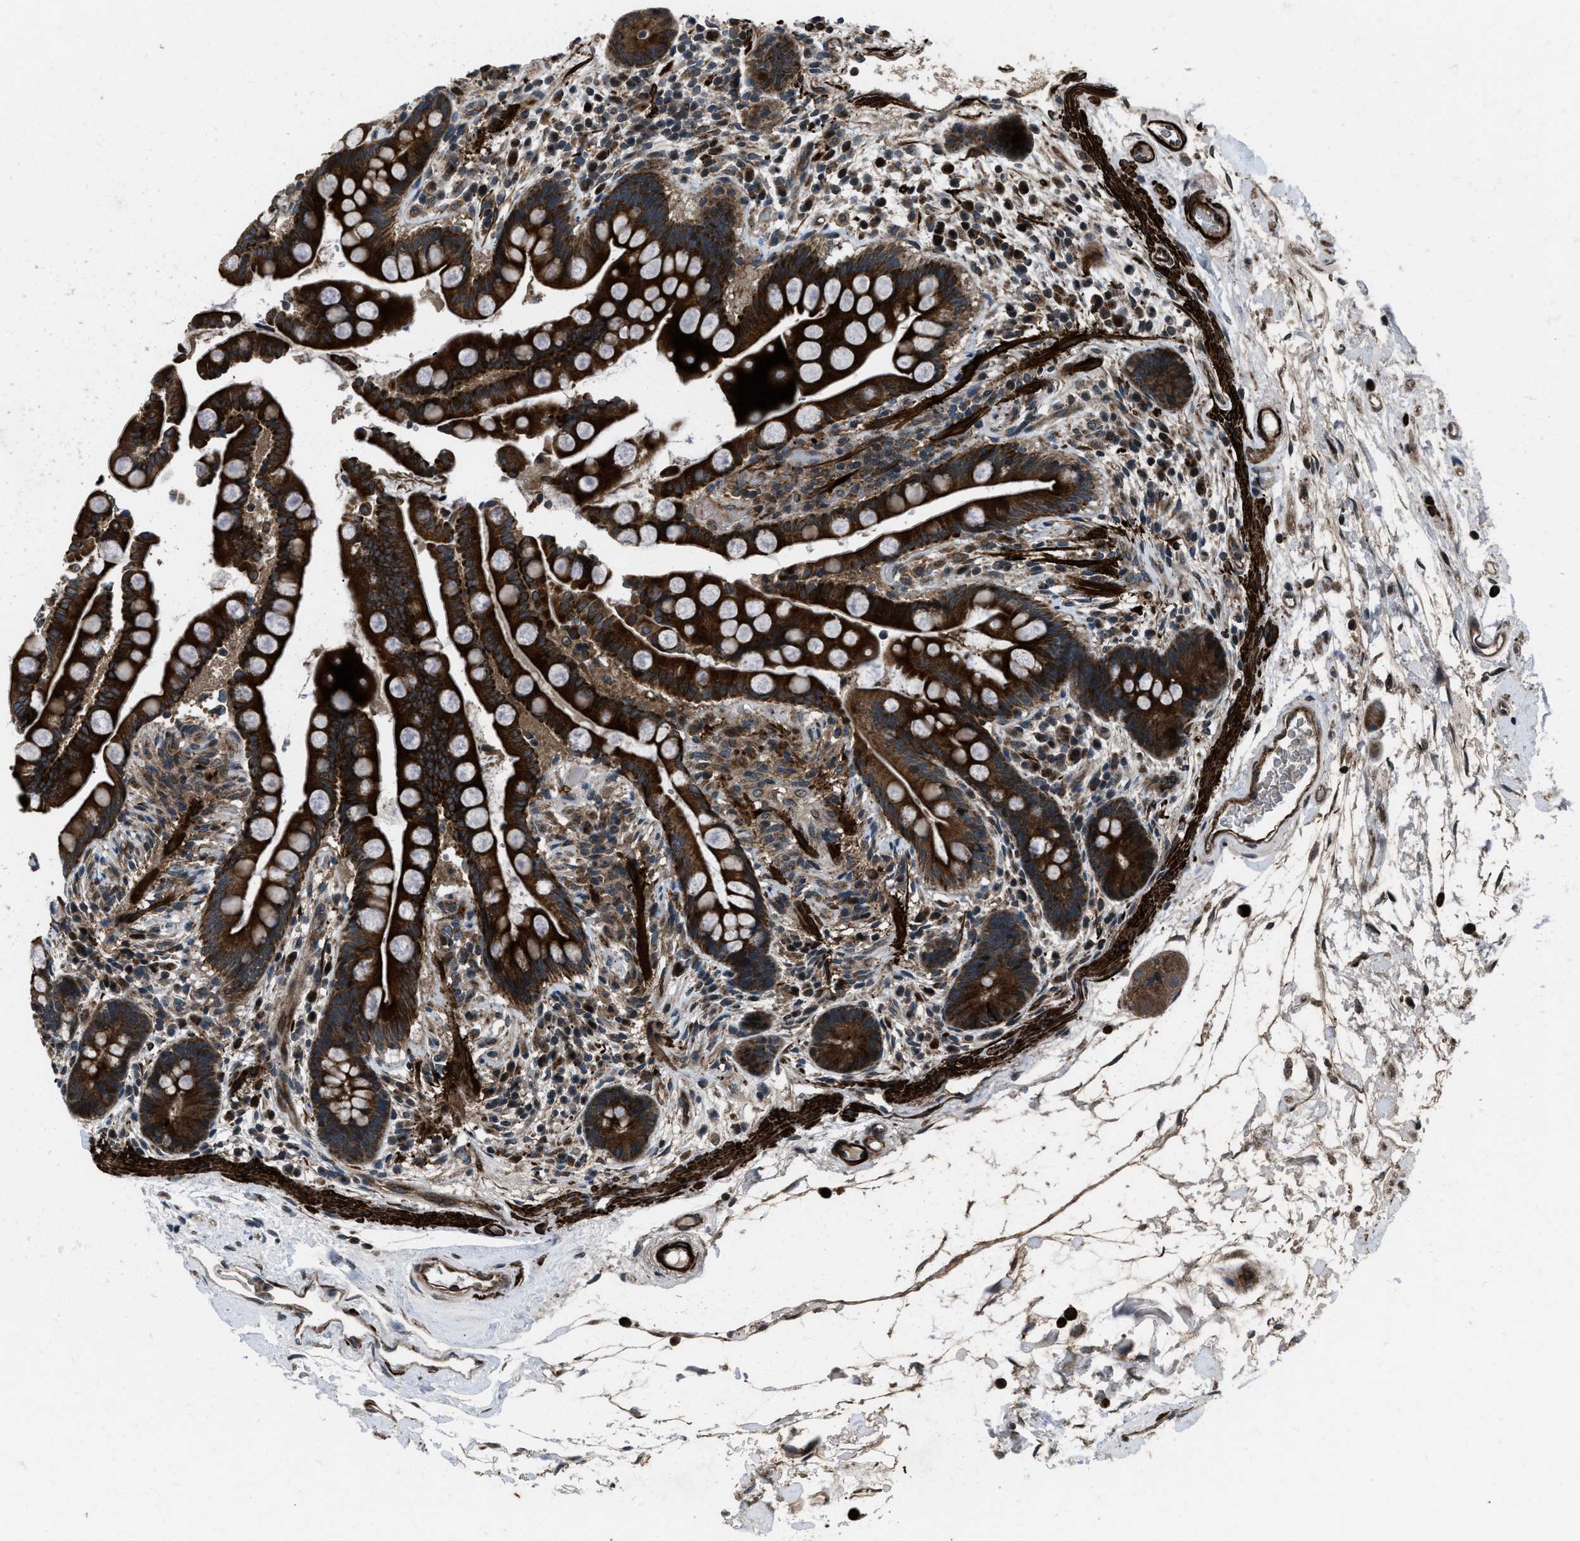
{"staining": {"intensity": "strong", "quantity": ">75%", "location": "cytoplasmic/membranous"}, "tissue": "colon", "cell_type": "Endothelial cells", "image_type": "normal", "snomed": [{"axis": "morphology", "description": "Normal tissue, NOS"}, {"axis": "topography", "description": "Colon"}], "caption": "Immunohistochemistry of normal human colon demonstrates high levels of strong cytoplasmic/membranous expression in about >75% of endothelial cells. (DAB (3,3'-diaminobenzidine) IHC, brown staining for protein, blue staining for nuclei).", "gene": "IRAK4", "patient": {"sex": "male", "age": 73}}